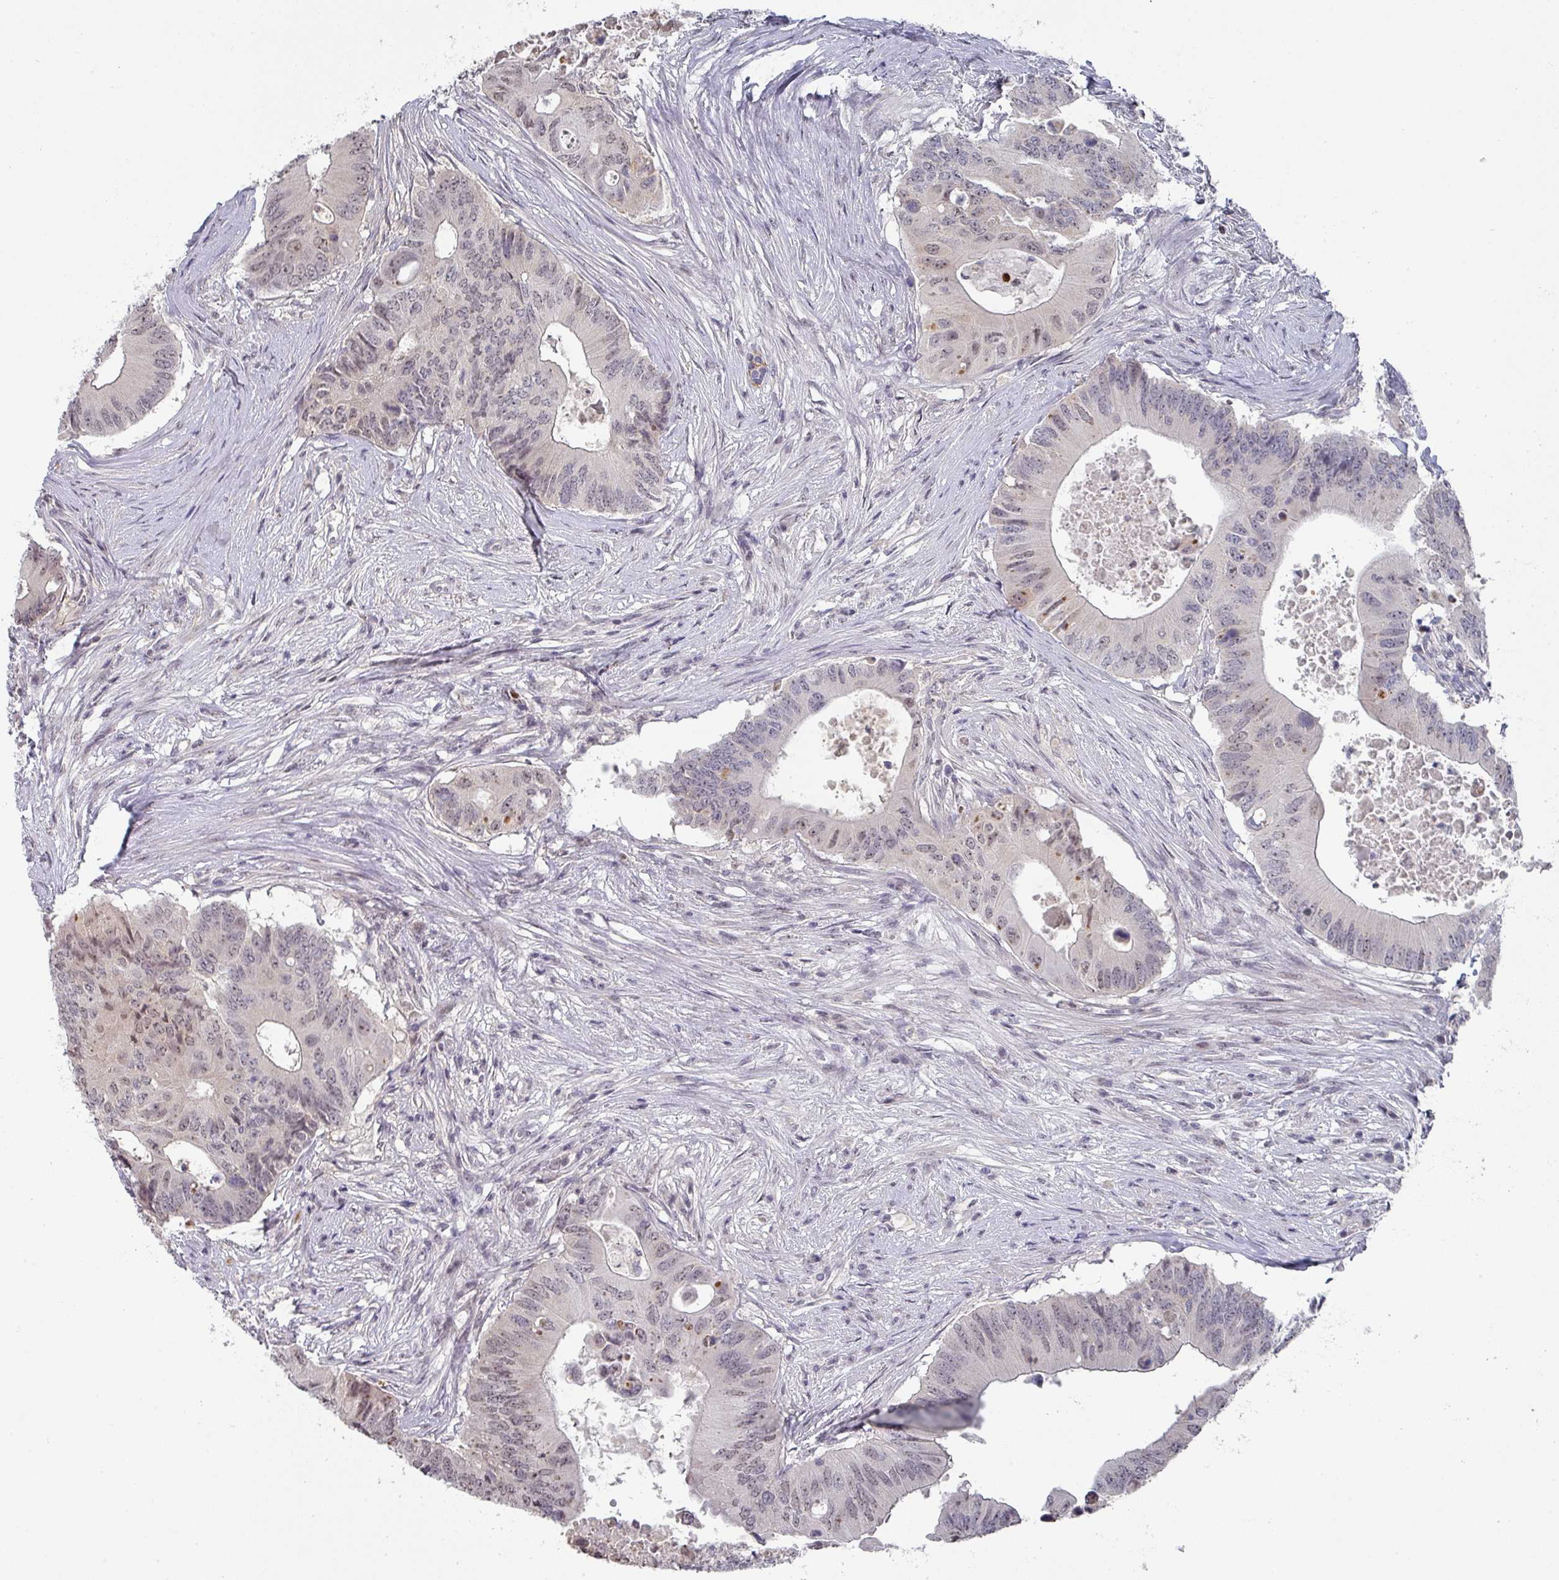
{"staining": {"intensity": "weak", "quantity": "25%-75%", "location": "nuclear"}, "tissue": "colorectal cancer", "cell_type": "Tumor cells", "image_type": "cancer", "snomed": [{"axis": "morphology", "description": "Adenocarcinoma, NOS"}, {"axis": "topography", "description": "Colon"}], "caption": "Brown immunohistochemical staining in human adenocarcinoma (colorectal) exhibits weak nuclear expression in approximately 25%-75% of tumor cells.", "gene": "ZNF654", "patient": {"sex": "male", "age": 71}}